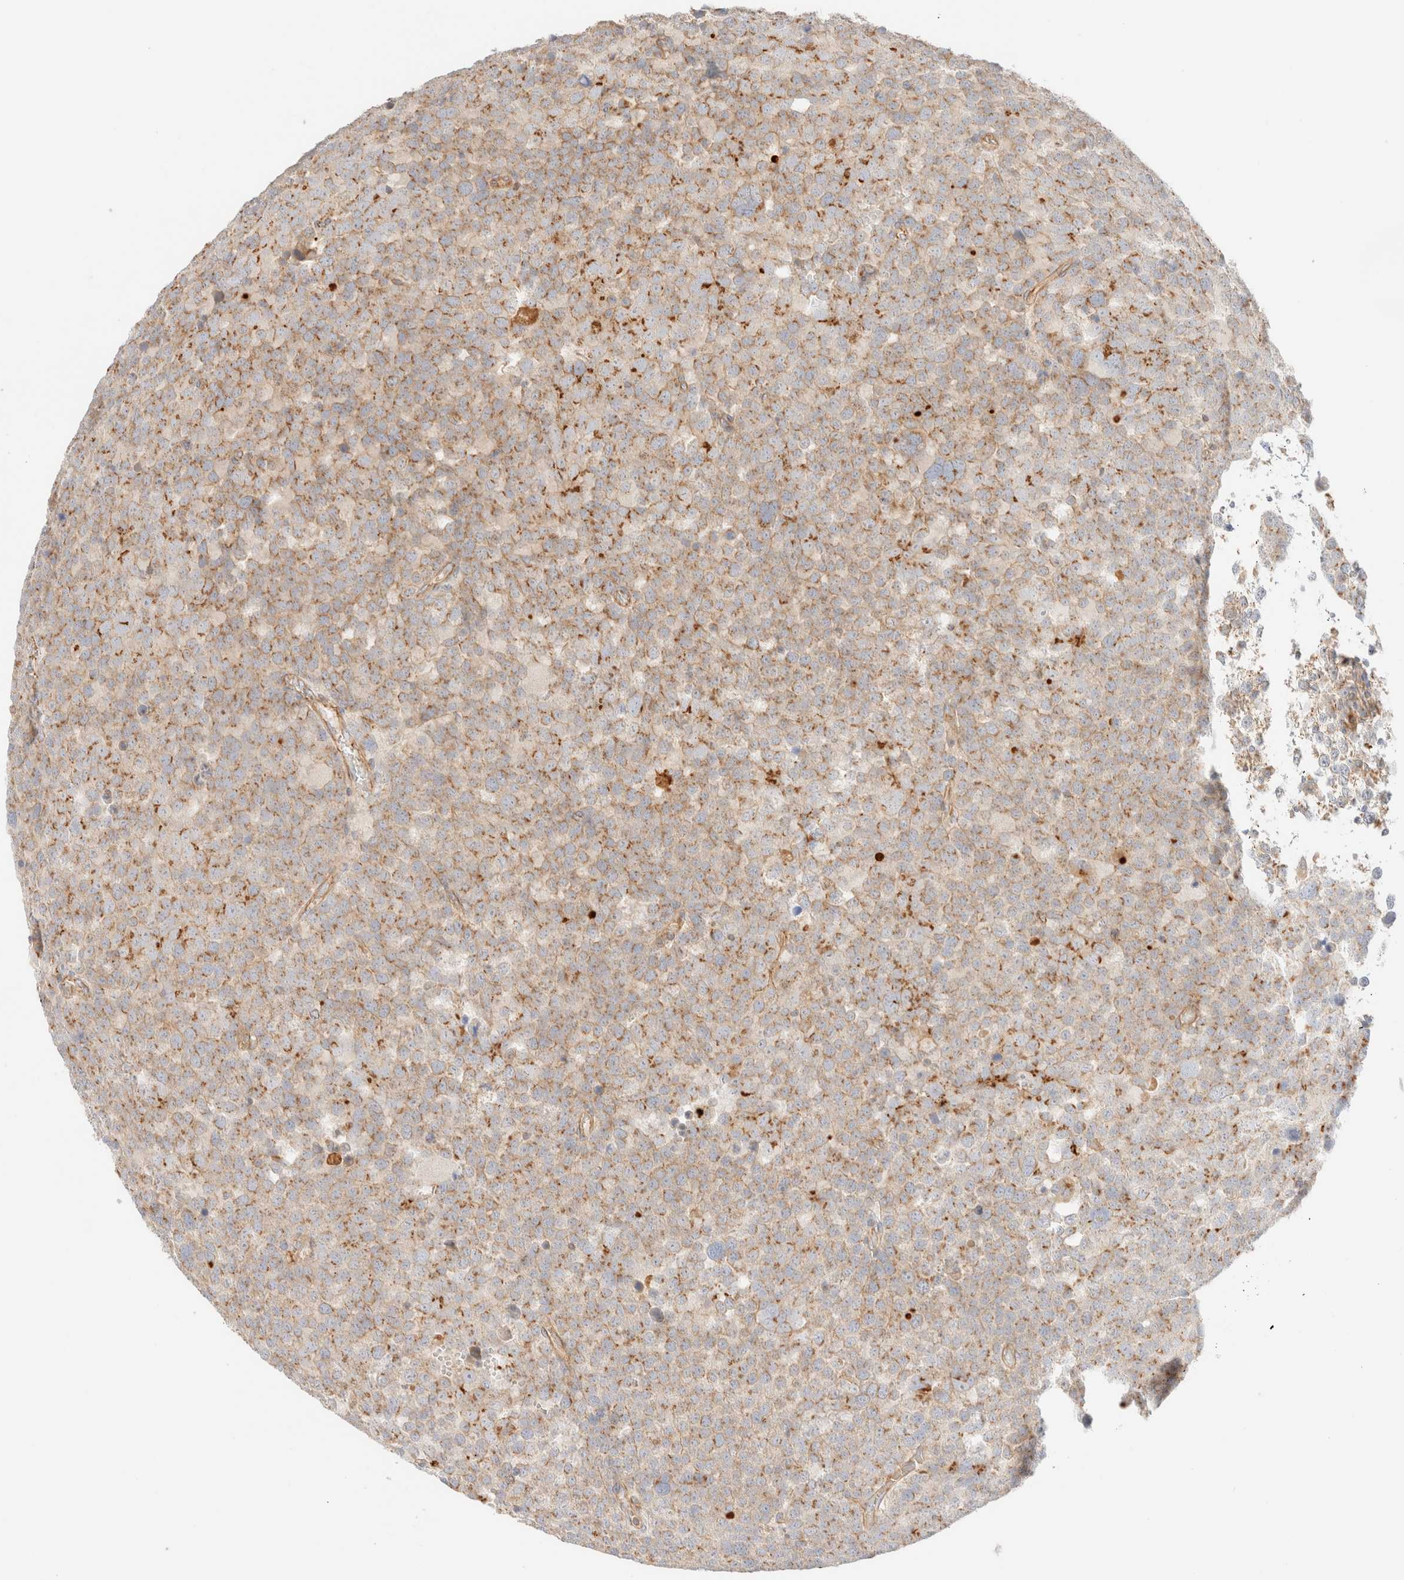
{"staining": {"intensity": "moderate", "quantity": "<25%", "location": "cytoplasmic/membranous"}, "tissue": "testis cancer", "cell_type": "Tumor cells", "image_type": "cancer", "snomed": [{"axis": "morphology", "description": "Seminoma, NOS"}, {"axis": "topography", "description": "Testis"}], "caption": "Immunohistochemical staining of testis cancer displays low levels of moderate cytoplasmic/membranous expression in about <25% of tumor cells. (DAB (3,3'-diaminobenzidine) = brown stain, brightfield microscopy at high magnification).", "gene": "MYO10", "patient": {"sex": "male", "age": 71}}